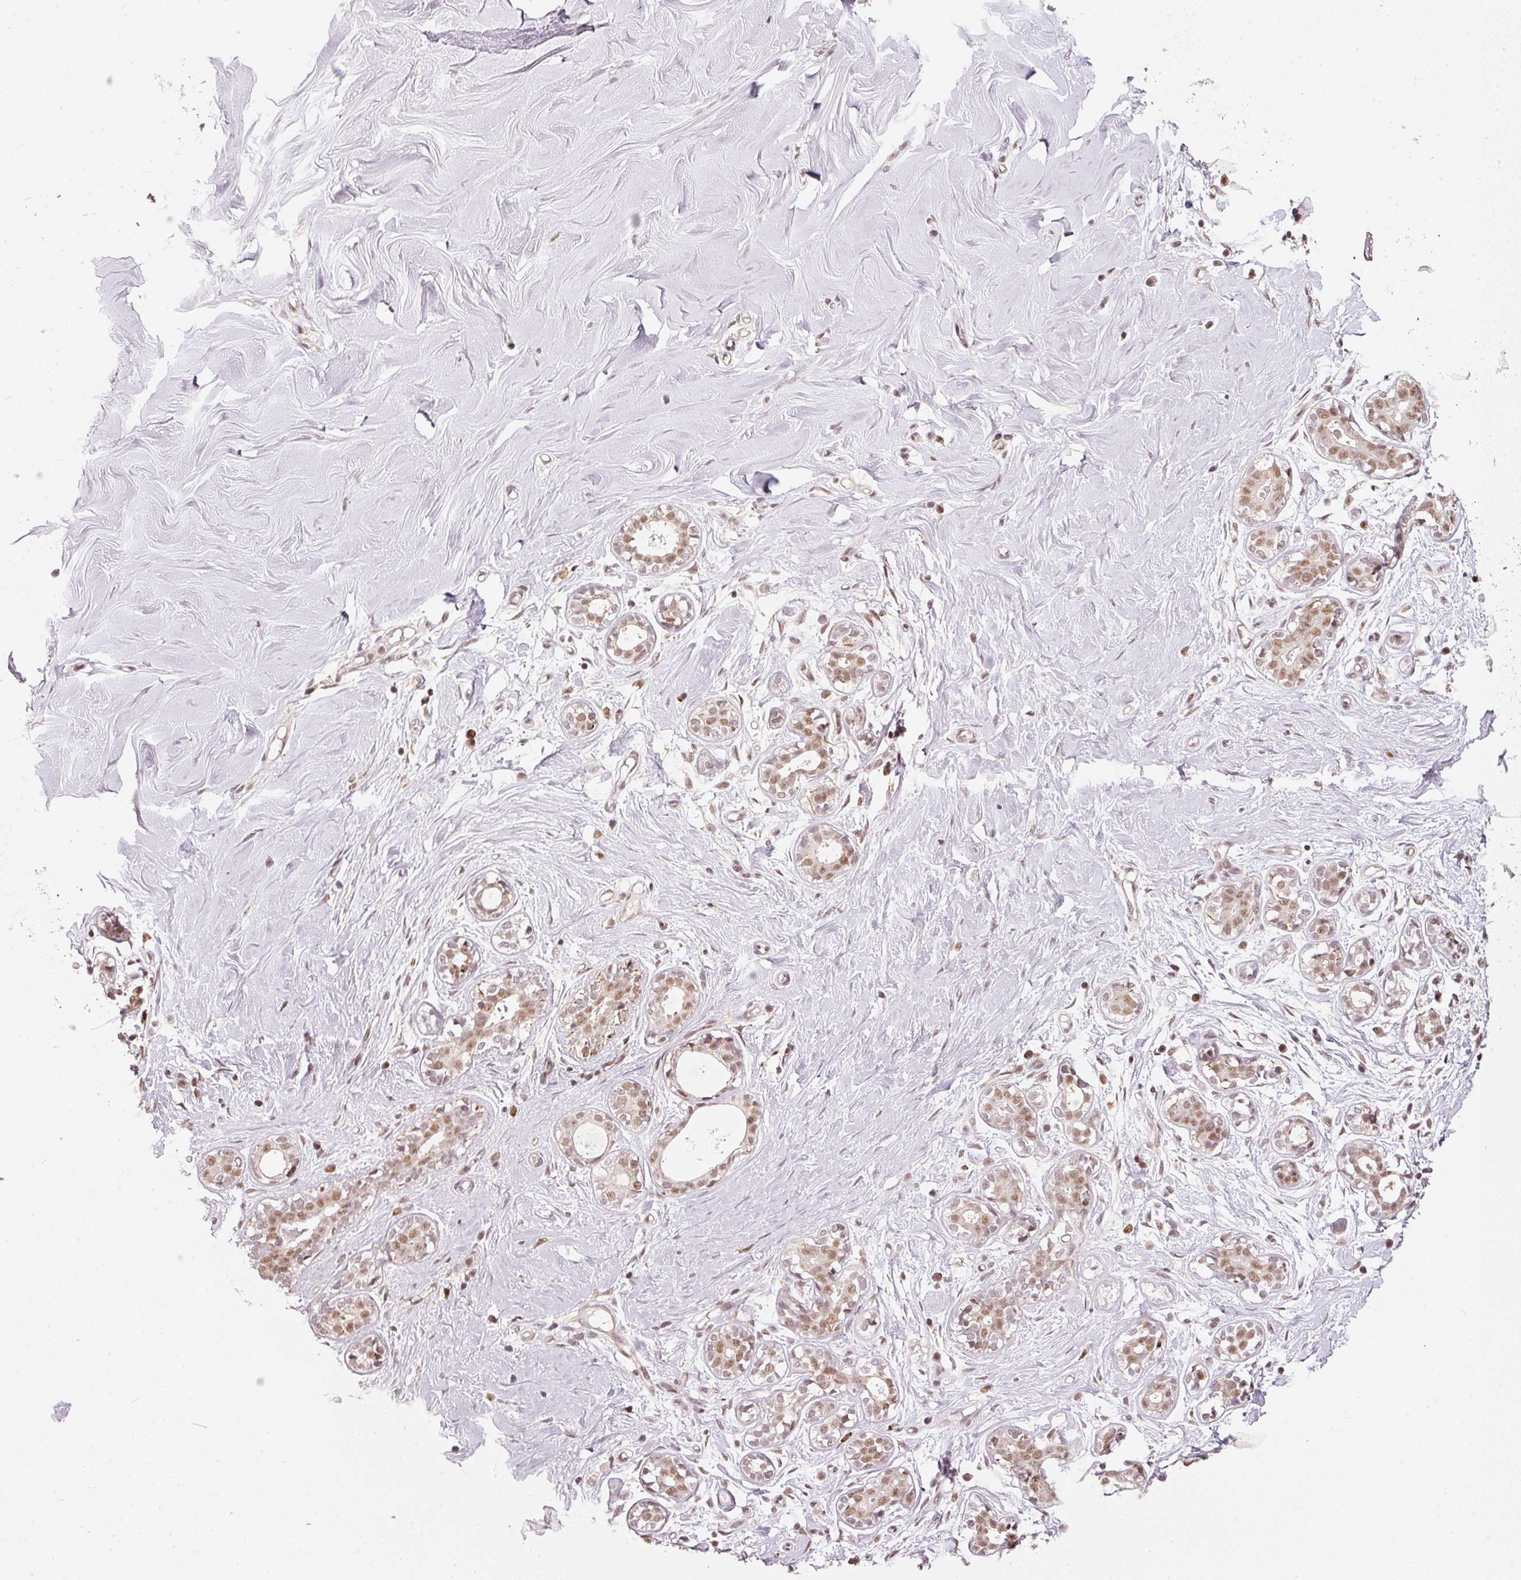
{"staining": {"intensity": "negative", "quantity": "none", "location": "none"}, "tissue": "breast", "cell_type": "Adipocytes", "image_type": "normal", "snomed": [{"axis": "morphology", "description": "Normal tissue, NOS"}, {"axis": "topography", "description": "Breast"}], "caption": "DAB (3,3'-diaminobenzidine) immunohistochemical staining of benign breast displays no significant expression in adipocytes.", "gene": "THOC6", "patient": {"sex": "female", "age": 27}}